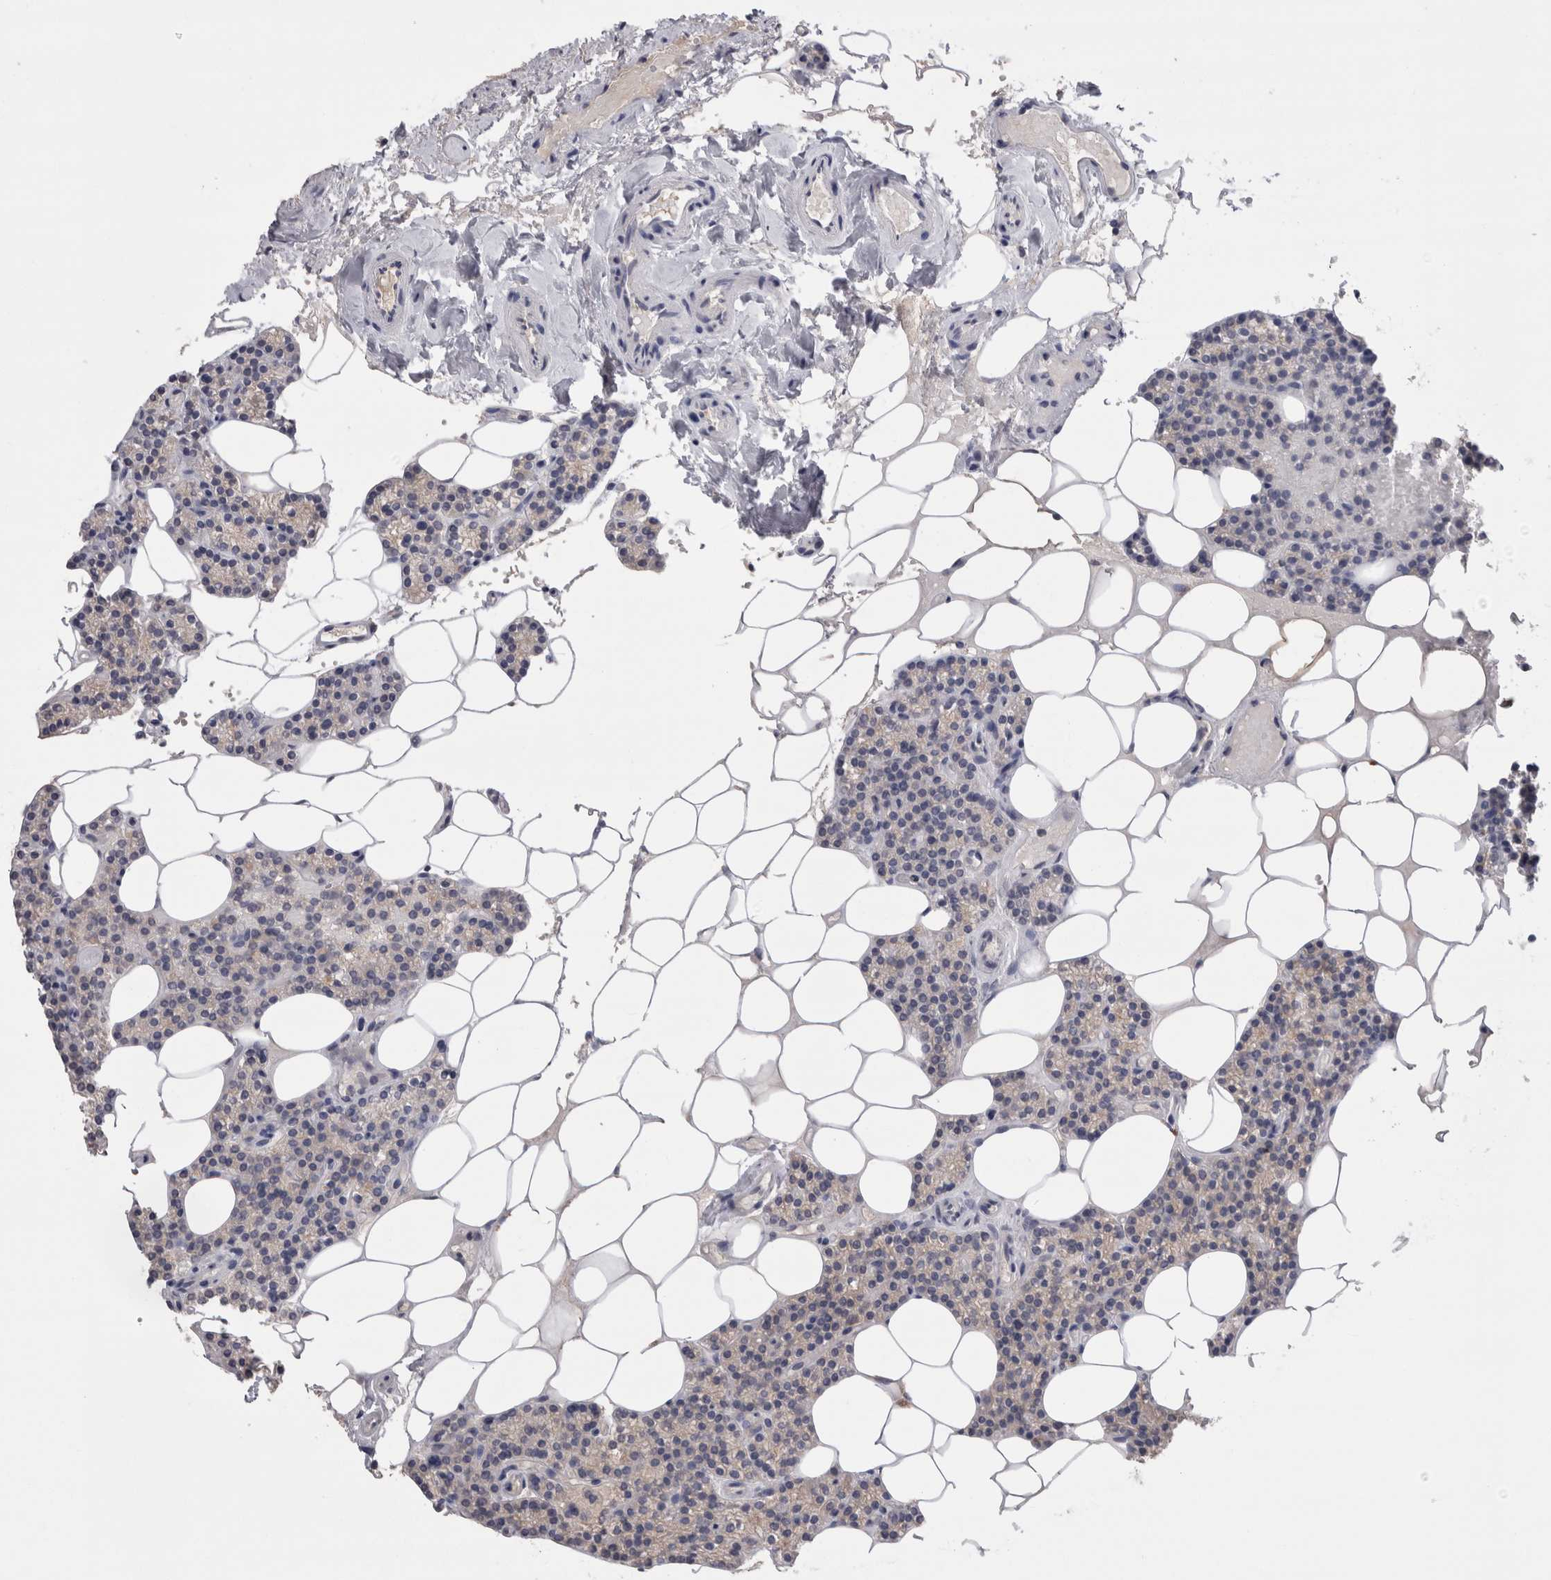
{"staining": {"intensity": "negative", "quantity": "none", "location": "none"}, "tissue": "parathyroid gland", "cell_type": "Glandular cells", "image_type": "normal", "snomed": [{"axis": "morphology", "description": "Normal tissue, NOS"}, {"axis": "topography", "description": "Parathyroid gland"}], "caption": "This is an immunohistochemistry photomicrograph of benign human parathyroid gland. There is no staining in glandular cells.", "gene": "REG1A", "patient": {"sex": "male", "age": 75}}